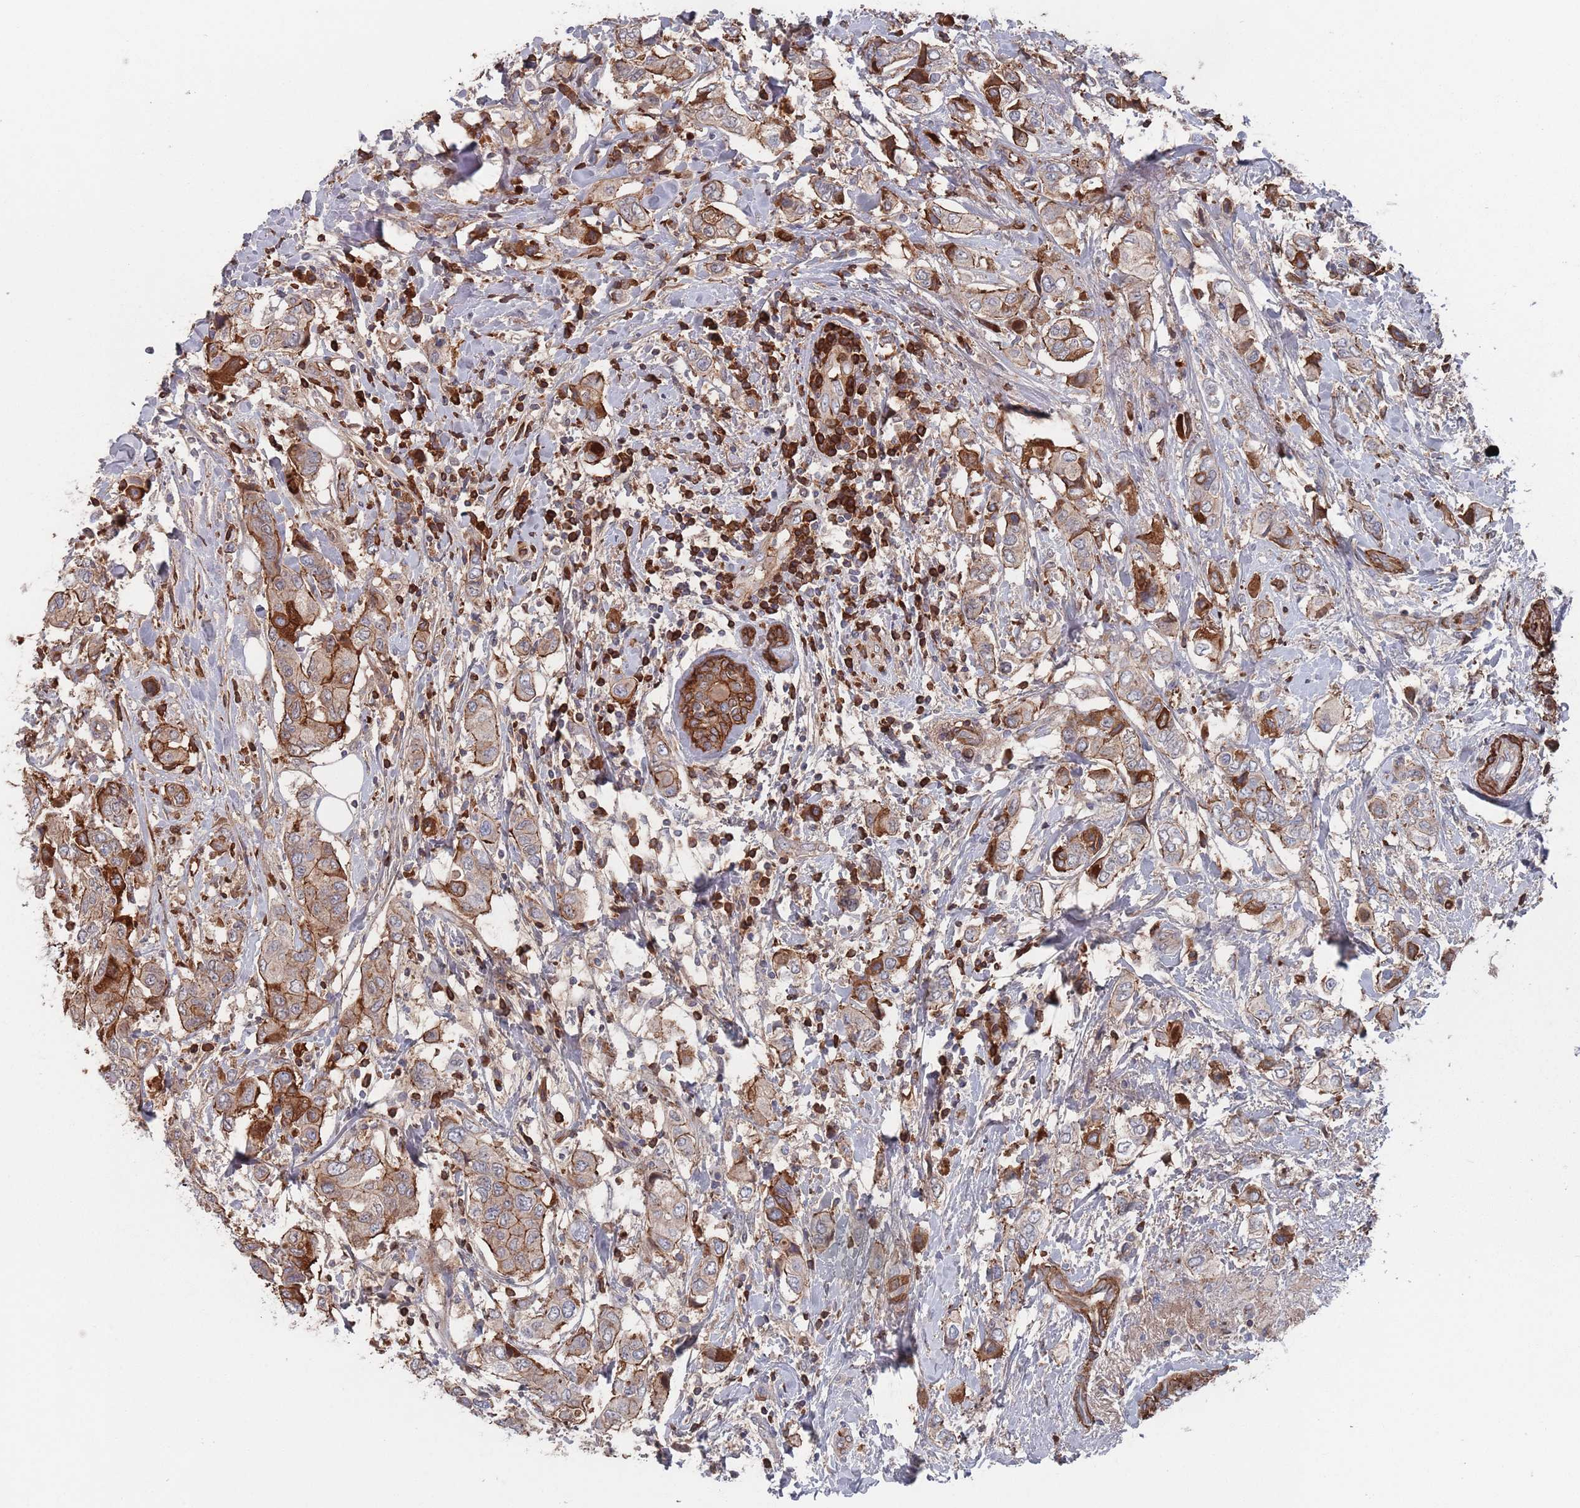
{"staining": {"intensity": "moderate", "quantity": ">75%", "location": "cytoplasmic/membranous"}, "tissue": "breast cancer", "cell_type": "Tumor cells", "image_type": "cancer", "snomed": [{"axis": "morphology", "description": "Lobular carcinoma"}, {"axis": "topography", "description": "Breast"}], "caption": "Immunohistochemistry (IHC) of human breast cancer (lobular carcinoma) shows medium levels of moderate cytoplasmic/membranous expression in about >75% of tumor cells. The staining was performed using DAB to visualize the protein expression in brown, while the nuclei were stained in blue with hematoxylin (Magnification: 20x).", "gene": "PLEKHA4", "patient": {"sex": "female", "age": 51}}